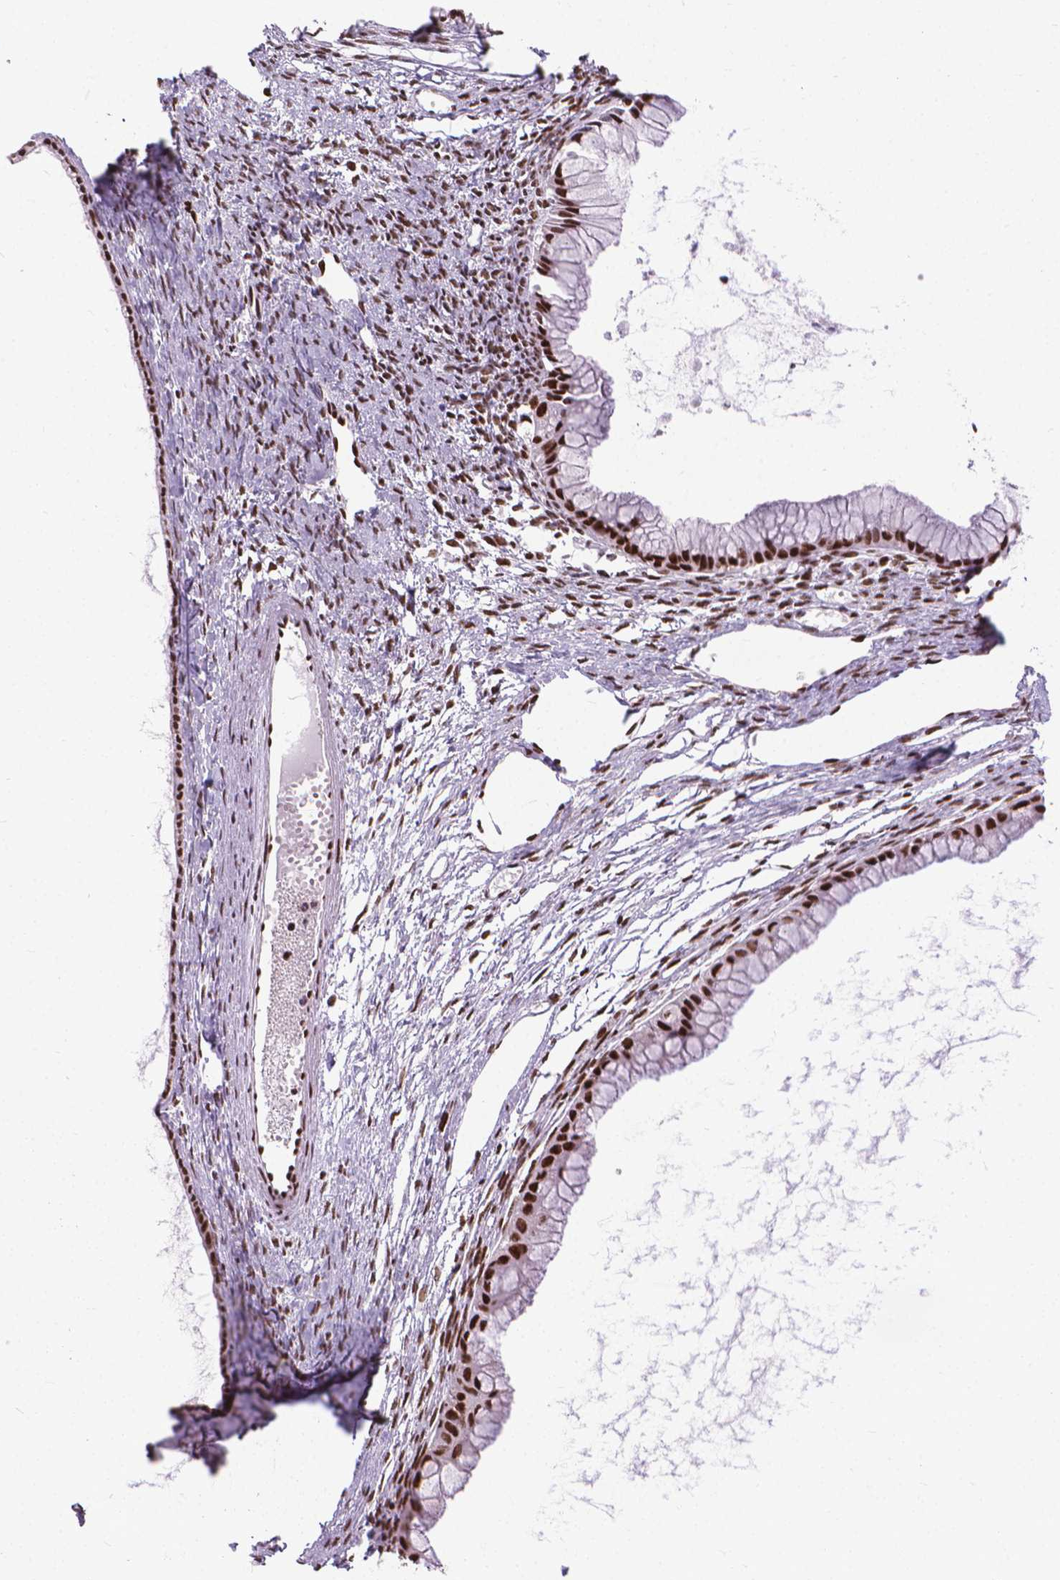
{"staining": {"intensity": "strong", "quantity": ">75%", "location": "nuclear"}, "tissue": "ovarian cancer", "cell_type": "Tumor cells", "image_type": "cancer", "snomed": [{"axis": "morphology", "description": "Cystadenocarcinoma, mucinous, NOS"}, {"axis": "topography", "description": "Ovary"}], "caption": "Tumor cells demonstrate strong nuclear positivity in approximately >75% of cells in ovarian mucinous cystadenocarcinoma. (brown staining indicates protein expression, while blue staining denotes nuclei).", "gene": "AKAP8", "patient": {"sex": "female", "age": 41}}